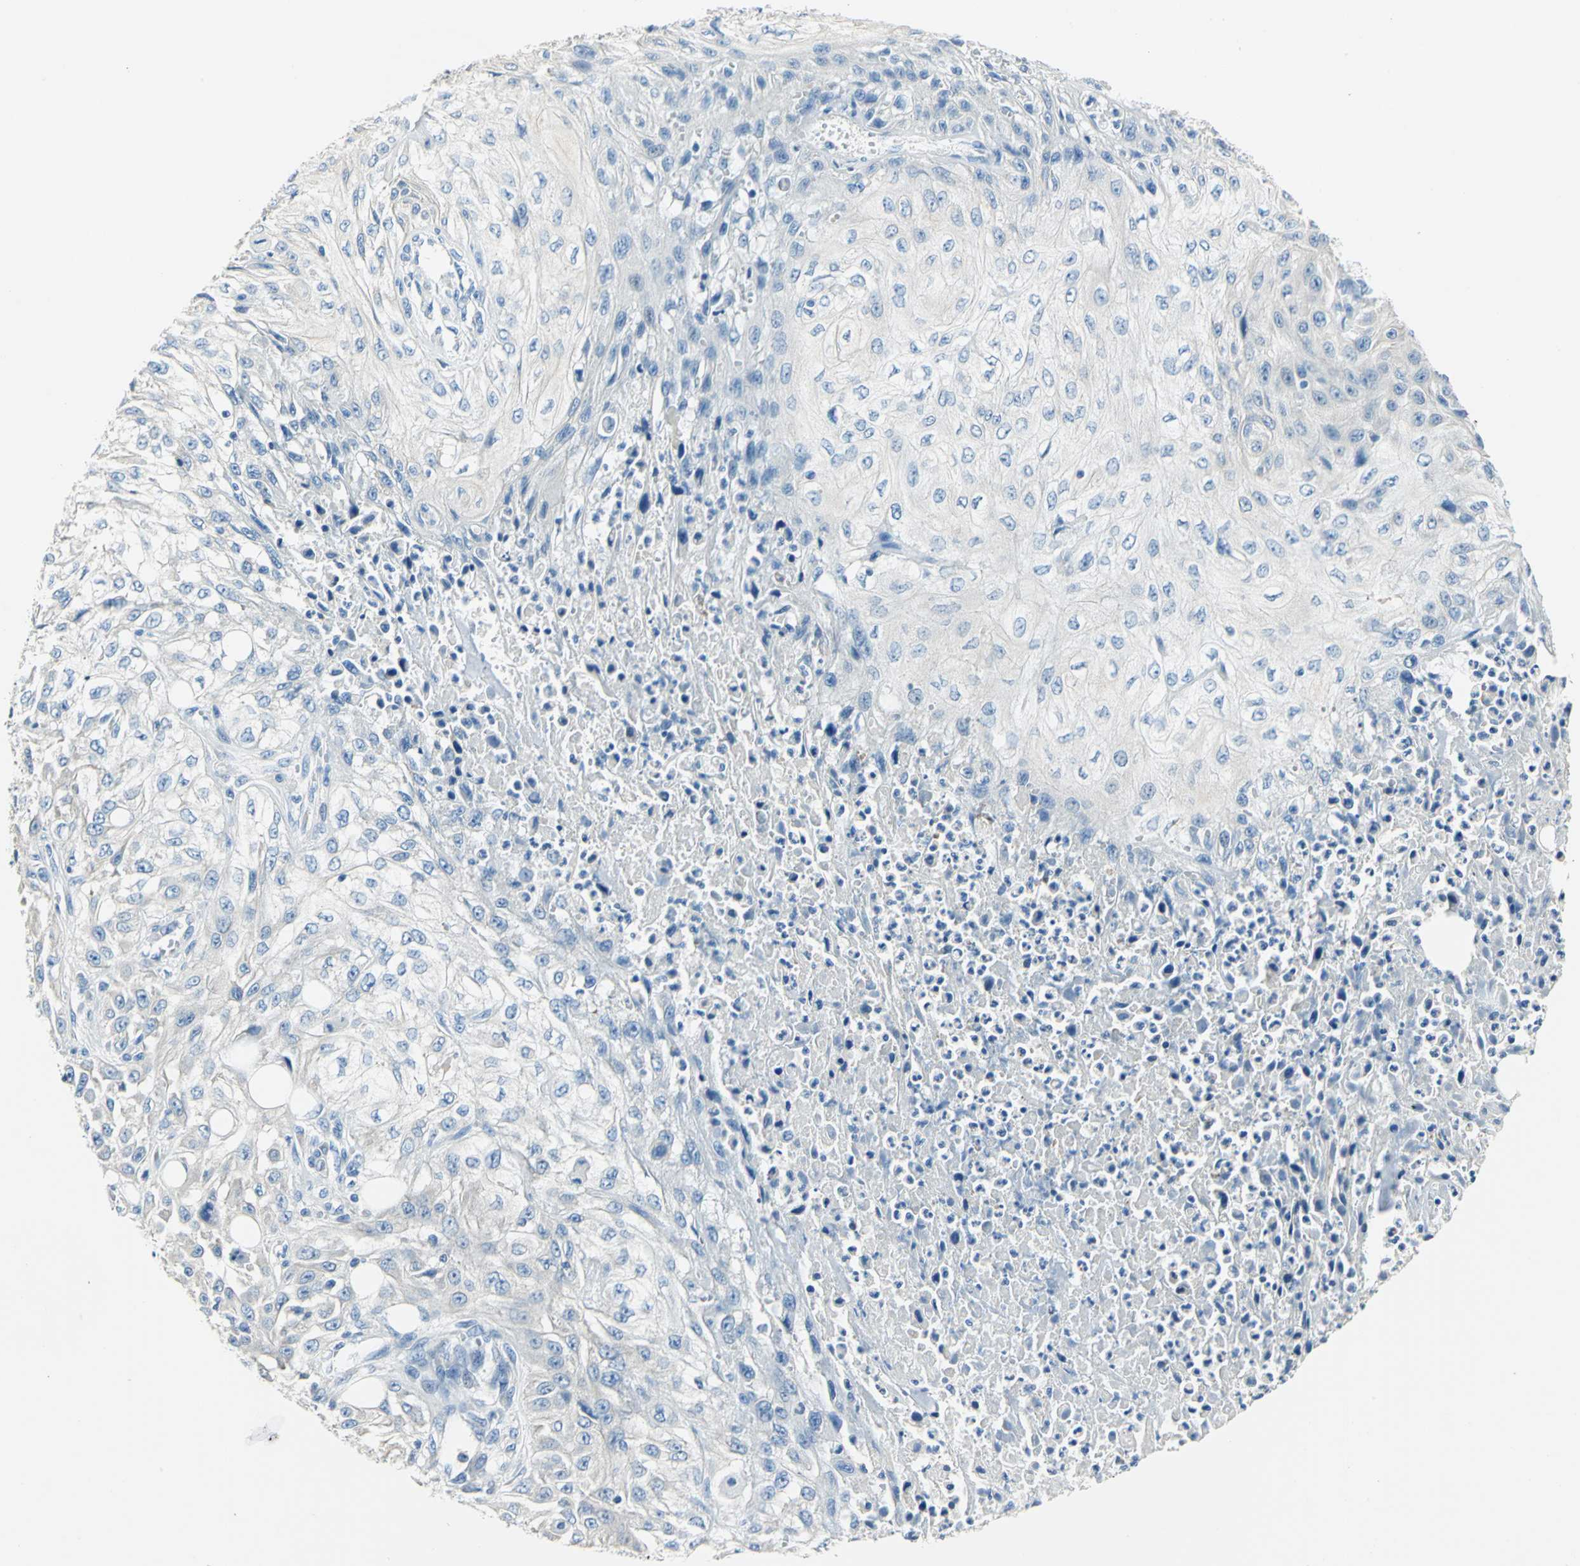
{"staining": {"intensity": "negative", "quantity": "none", "location": "none"}, "tissue": "skin cancer", "cell_type": "Tumor cells", "image_type": "cancer", "snomed": [{"axis": "morphology", "description": "Squamous cell carcinoma, NOS"}, {"axis": "topography", "description": "Skin"}], "caption": "Immunohistochemical staining of skin cancer shows no significant expression in tumor cells. (DAB IHC with hematoxylin counter stain).", "gene": "TRIM25", "patient": {"sex": "male", "age": 75}}